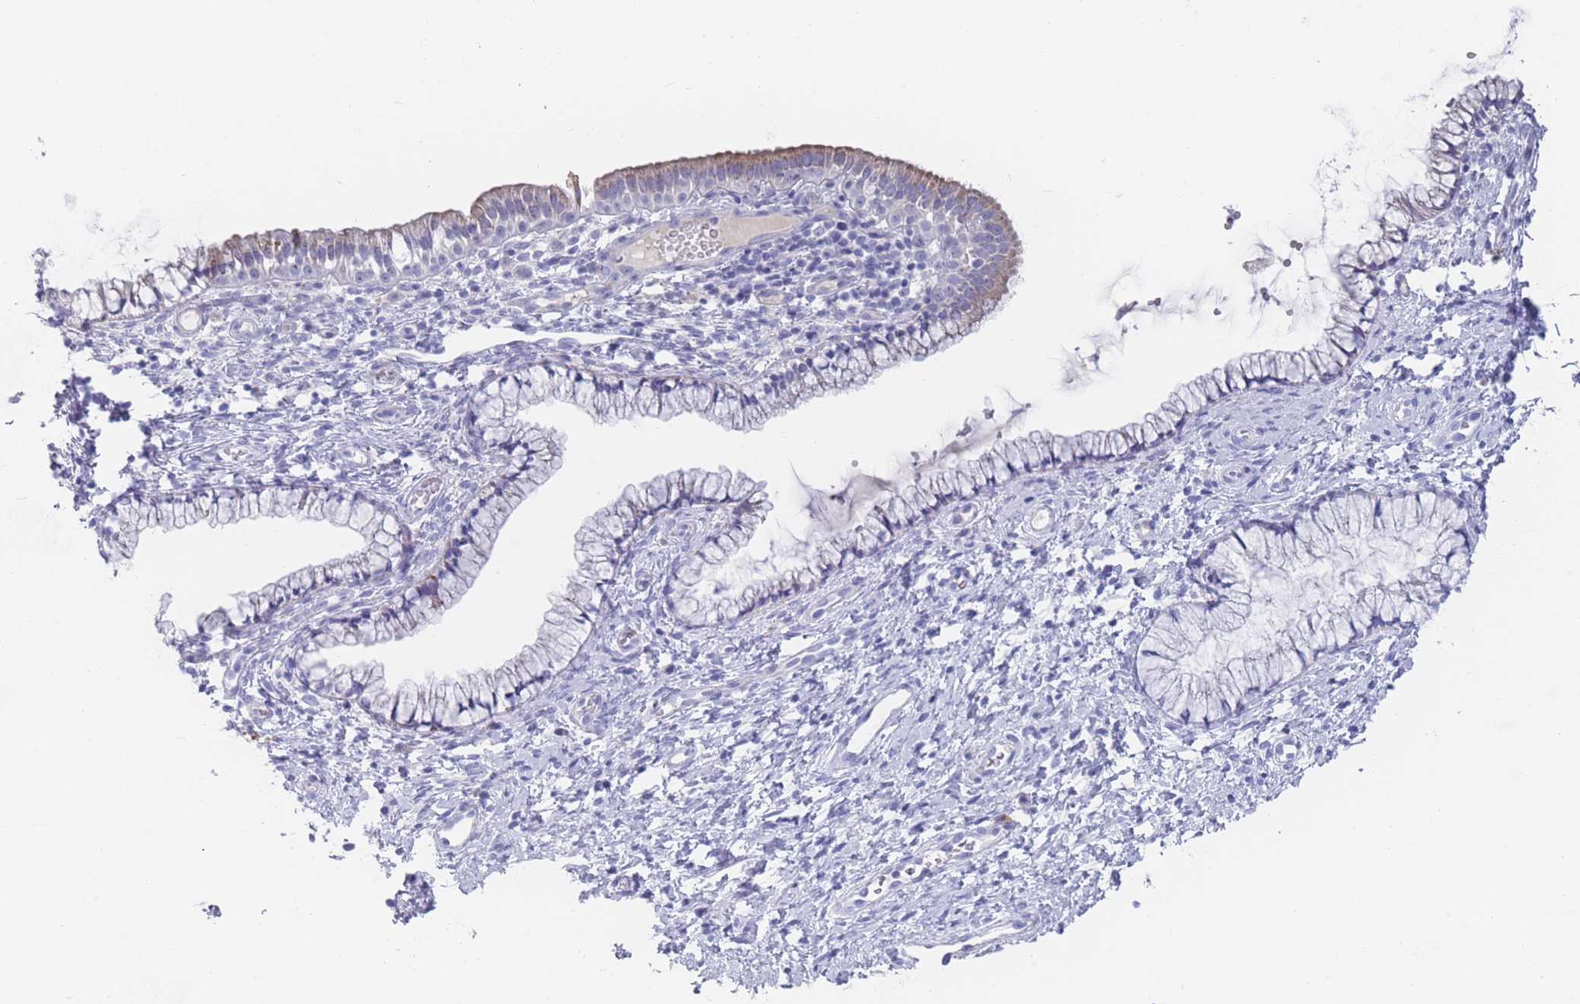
{"staining": {"intensity": "weak", "quantity": "<25%", "location": "cytoplasmic/membranous"}, "tissue": "cervix", "cell_type": "Glandular cells", "image_type": "normal", "snomed": [{"axis": "morphology", "description": "Normal tissue, NOS"}, {"axis": "topography", "description": "Cervix"}], "caption": "Image shows no protein staining in glandular cells of unremarkable cervix. (Stains: DAB immunohistochemistry with hematoxylin counter stain, Microscopy: brightfield microscopy at high magnification).", "gene": "ST8SIA5", "patient": {"sex": "female", "age": 36}}